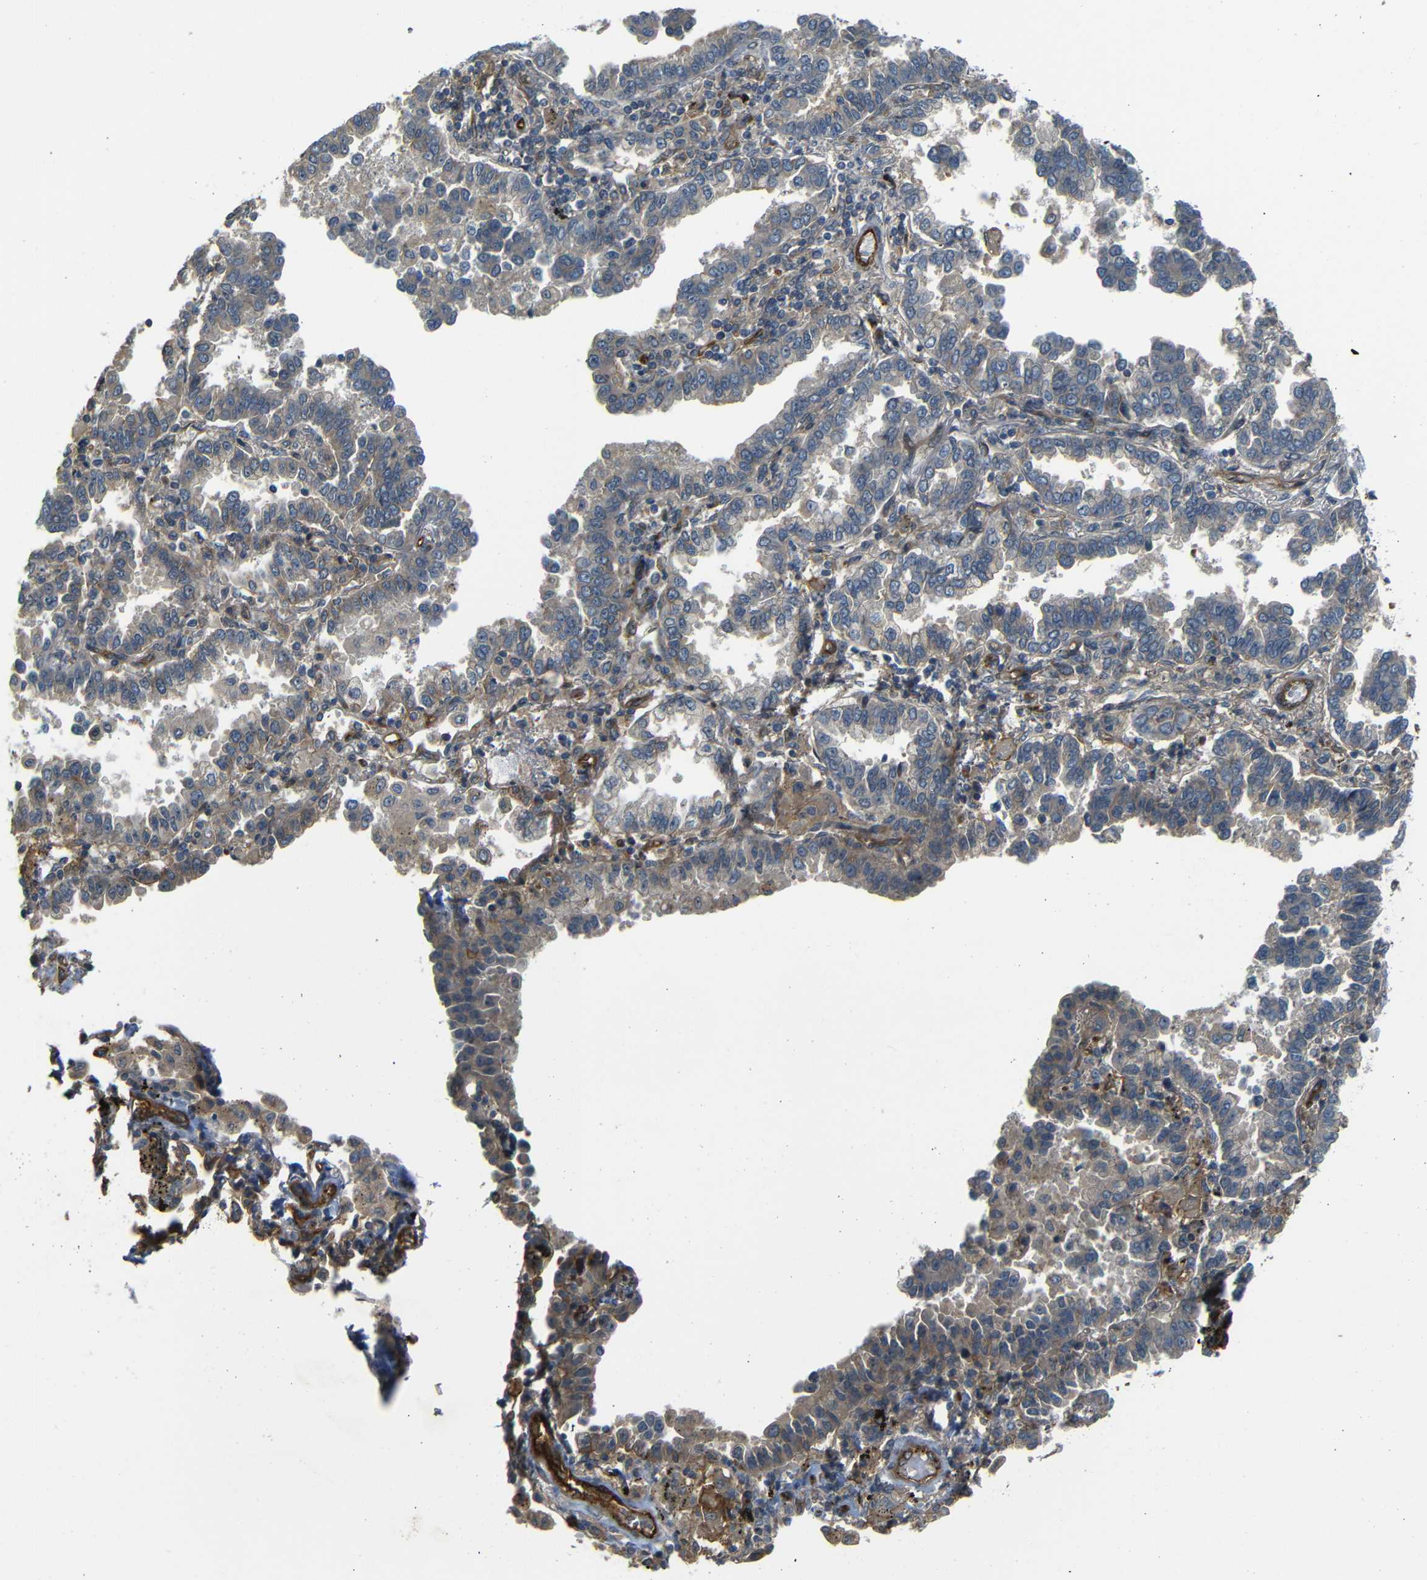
{"staining": {"intensity": "weak", "quantity": ">75%", "location": "cytoplasmic/membranous"}, "tissue": "lung cancer", "cell_type": "Tumor cells", "image_type": "cancer", "snomed": [{"axis": "morphology", "description": "Normal tissue, NOS"}, {"axis": "morphology", "description": "Adenocarcinoma, NOS"}, {"axis": "topography", "description": "Lung"}], "caption": "The image exhibits staining of adenocarcinoma (lung), revealing weak cytoplasmic/membranous protein positivity (brown color) within tumor cells. (Stains: DAB (3,3'-diaminobenzidine) in brown, nuclei in blue, Microscopy: brightfield microscopy at high magnification).", "gene": "RELL1", "patient": {"sex": "male", "age": 59}}